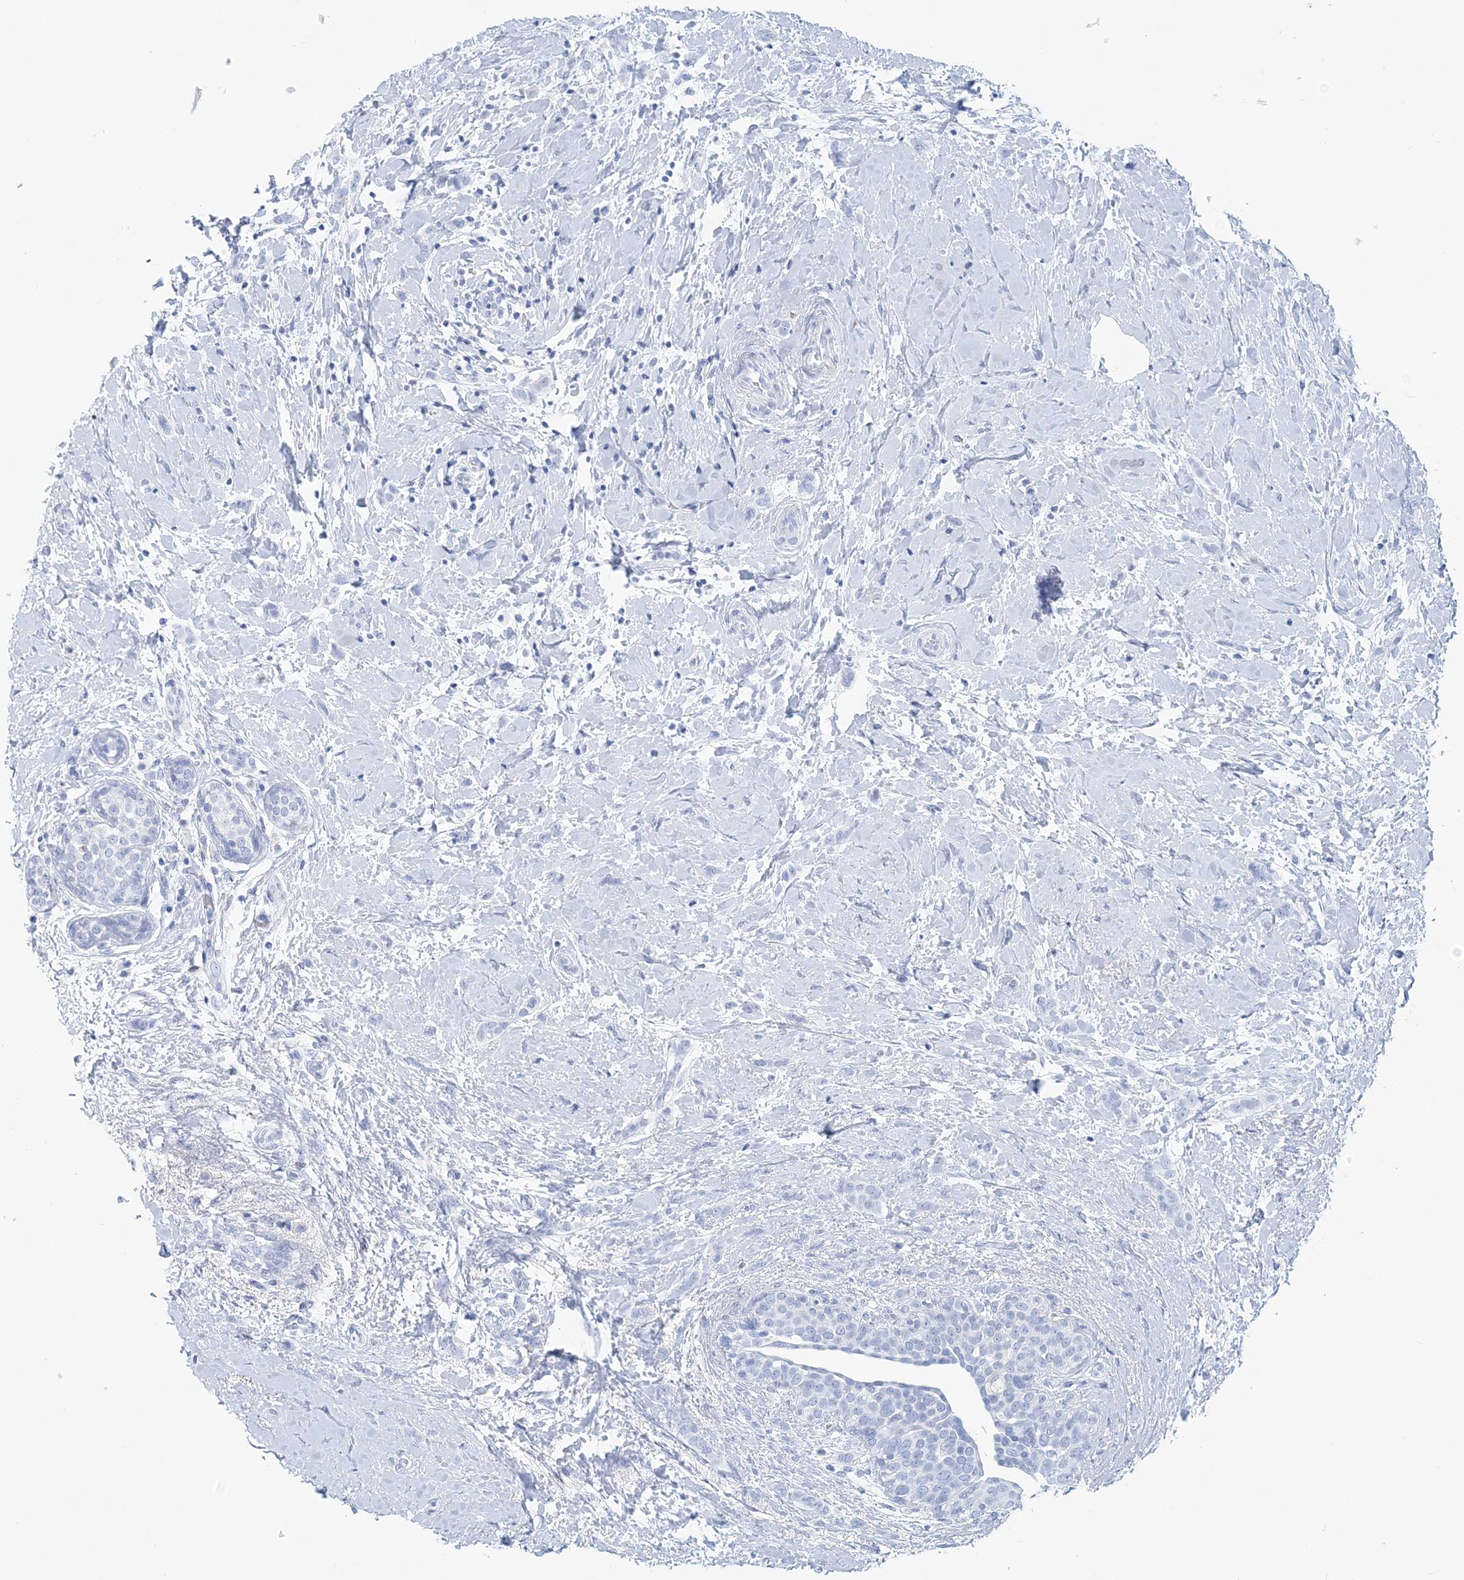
{"staining": {"intensity": "negative", "quantity": "none", "location": "none"}, "tissue": "breast cancer", "cell_type": "Tumor cells", "image_type": "cancer", "snomed": [{"axis": "morphology", "description": "Lobular carcinoma, in situ"}, {"axis": "morphology", "description": "Lobular carcinoma"}, {"axis": "topography", "description": "Breast"}], "caption": "Immunohistochemistry micrograph of breast cancer stained for a protein (brown), which reveals no staining in tumor cells.", "gene": "NKX6-1", "patient": {"sex": "female", "age": 41}}